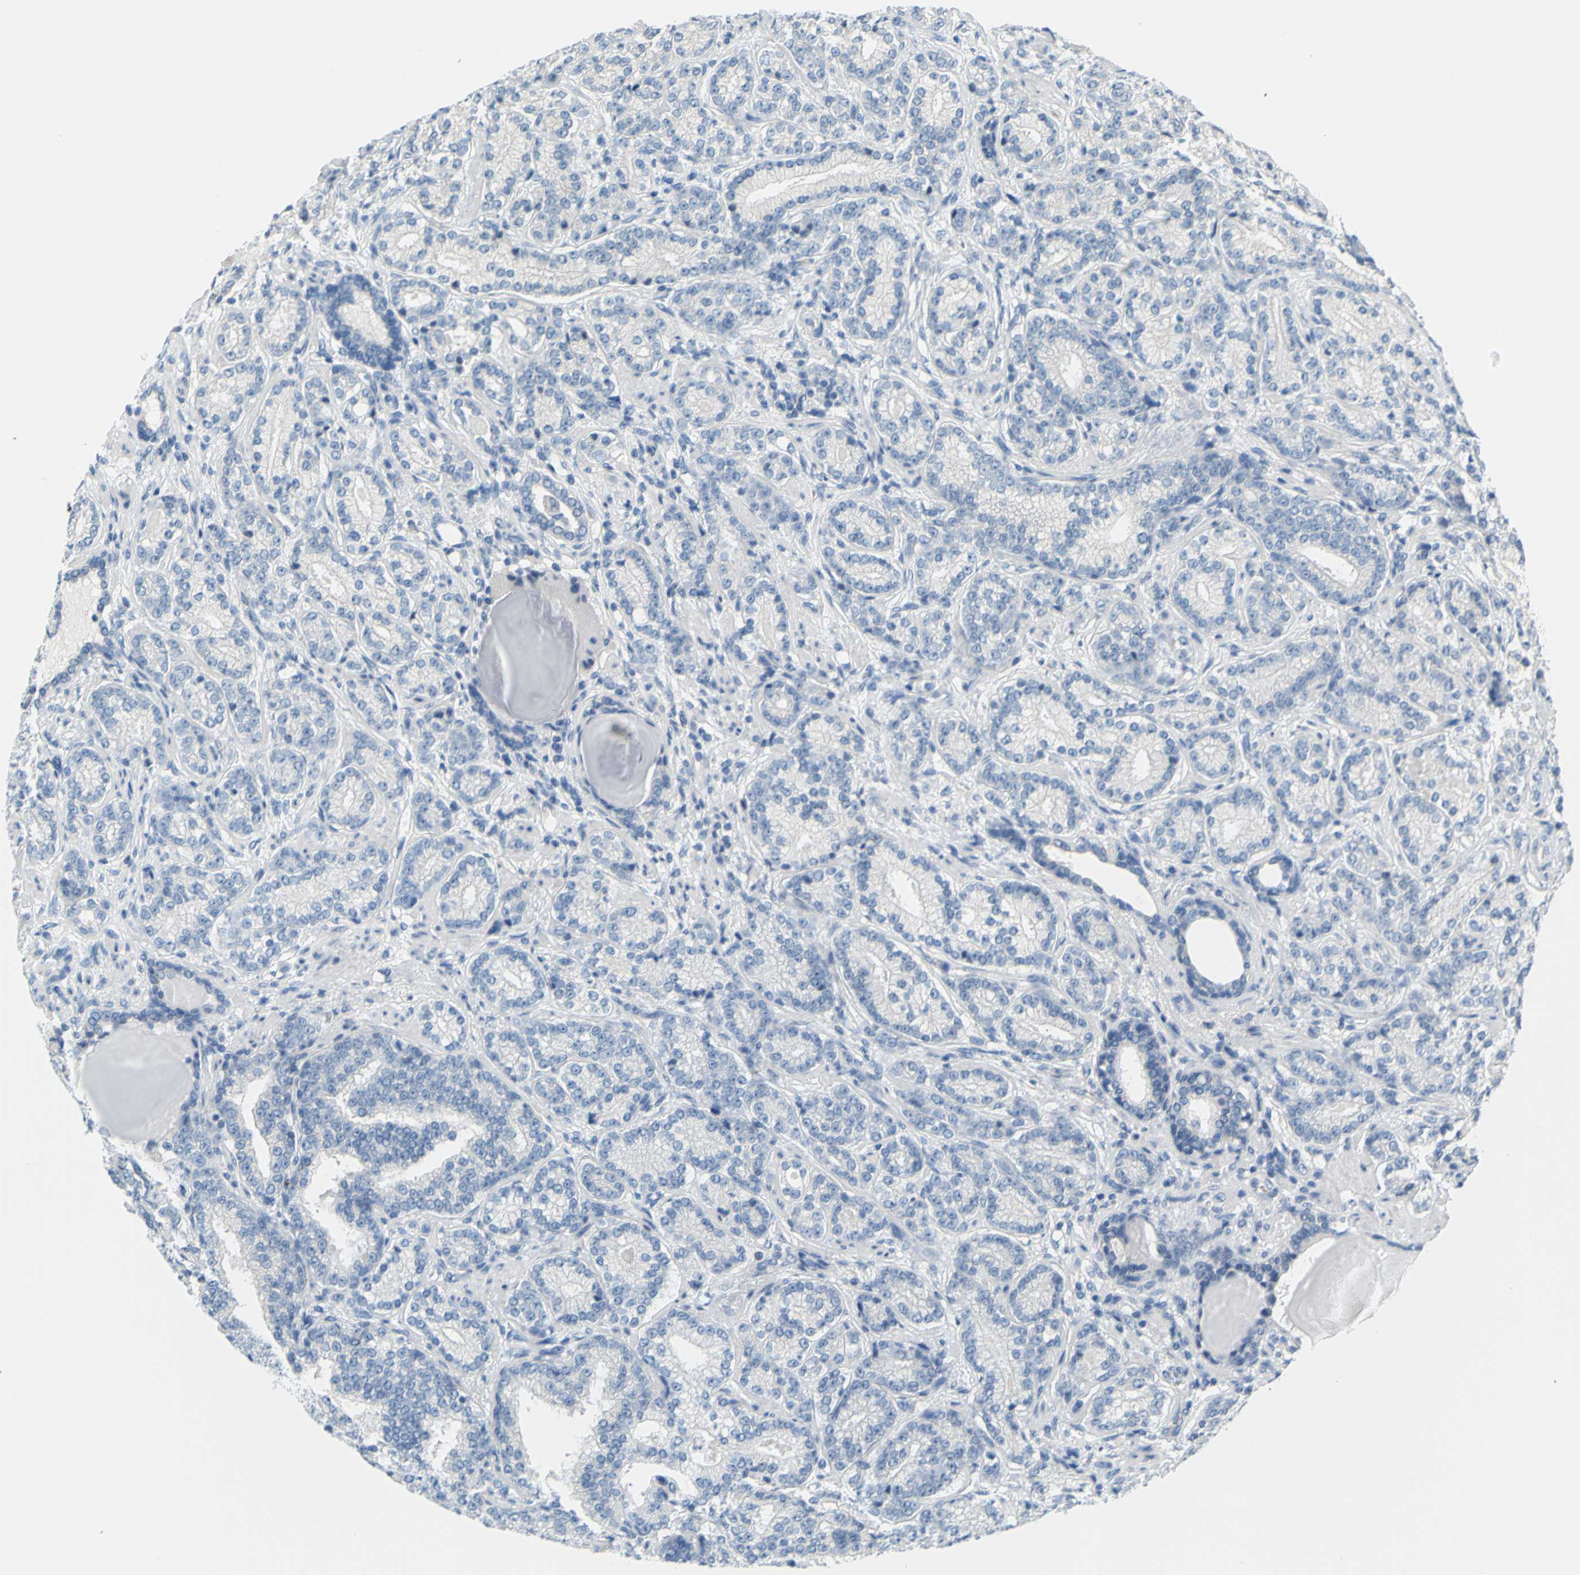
{"staining": {"intensity": "negative", "quantity": "none", "location": "none"}, "tissue": "prostate cancer", "cell_type": "Tumor cells", "image_type": "cancer", "snomed": [{"axis": "morphology", "description": "Adenocarcinoma, High grade"}, {"axis": "topography", "description": "Prostate"}], "caption": "A micrograph of prostate cancer stained for a protein displays no brown staining in tumor cells. (IHC, brightfield microscopy, high magnification).", "gene": "DCT", "patient": {"sex": "male", "age": 61}}